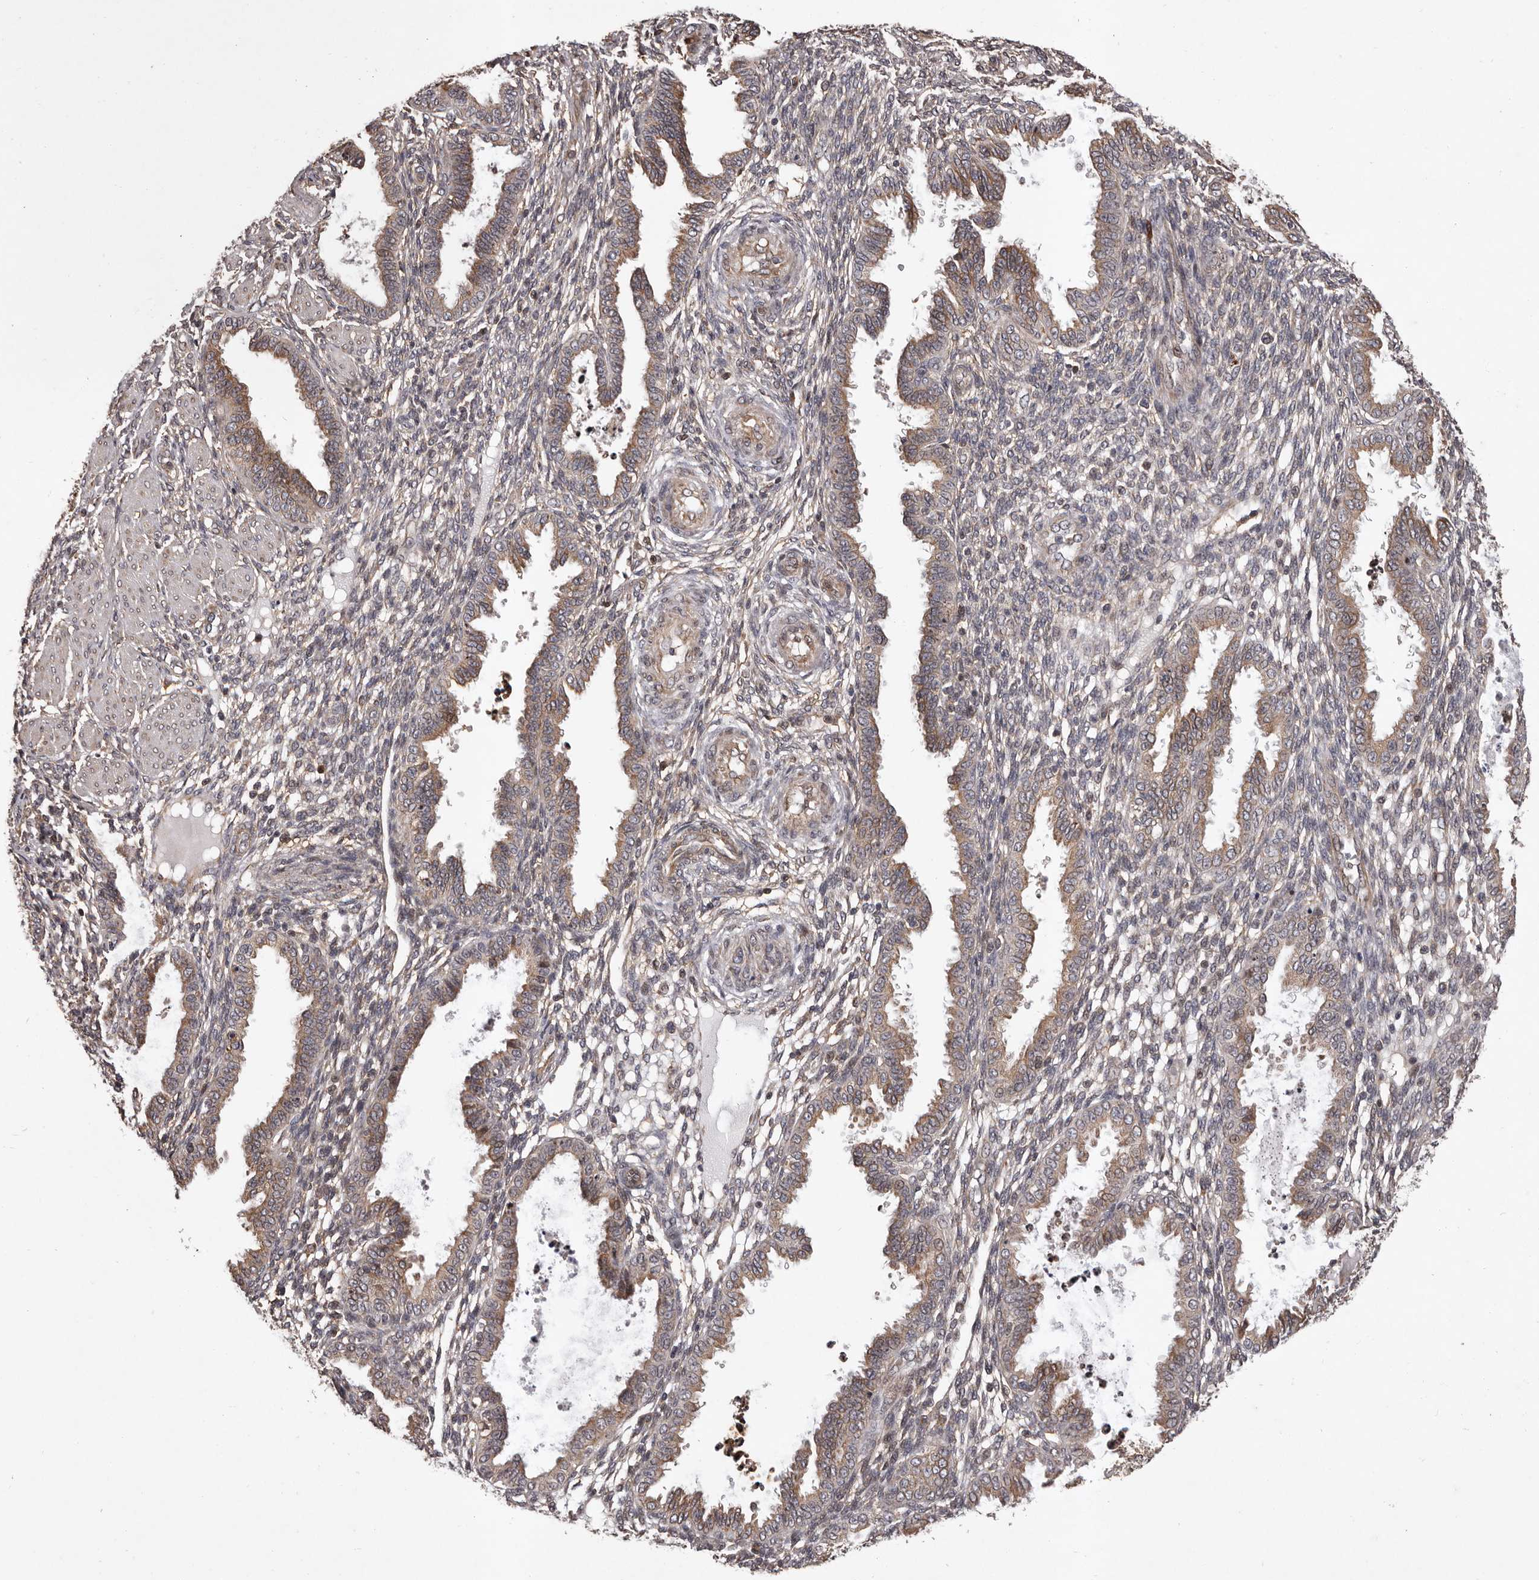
{"staining": {"intensity": "moderate", "quantity": "<25%", "location": "cytoplasmic/membranous"}, "tissue": "endometrium", "cell_type": "Cells in endometrial stroma", "image_type": "normal", "snomed": [{"axis": "morphology", "description": "Normal tissue, NOS"}, {"axis": "topography", "description": "Endometrium"}], "caption": "Immunohistochemistry staining of benign endometrium, which shows low levels of moderate cytoplasmic/membranous staining in approximately <25% of cells in endometrial stroma indicating moderate cytoplasmic/membranous protein expression. The staining was performed using DAB (3,3'-diaminobenzidine) (brown) for protein detection and nuclei were counterstained in hematoxylin (blue).", "gene": "GADD45B", "patient": {"sex": "female", "age": 33}}